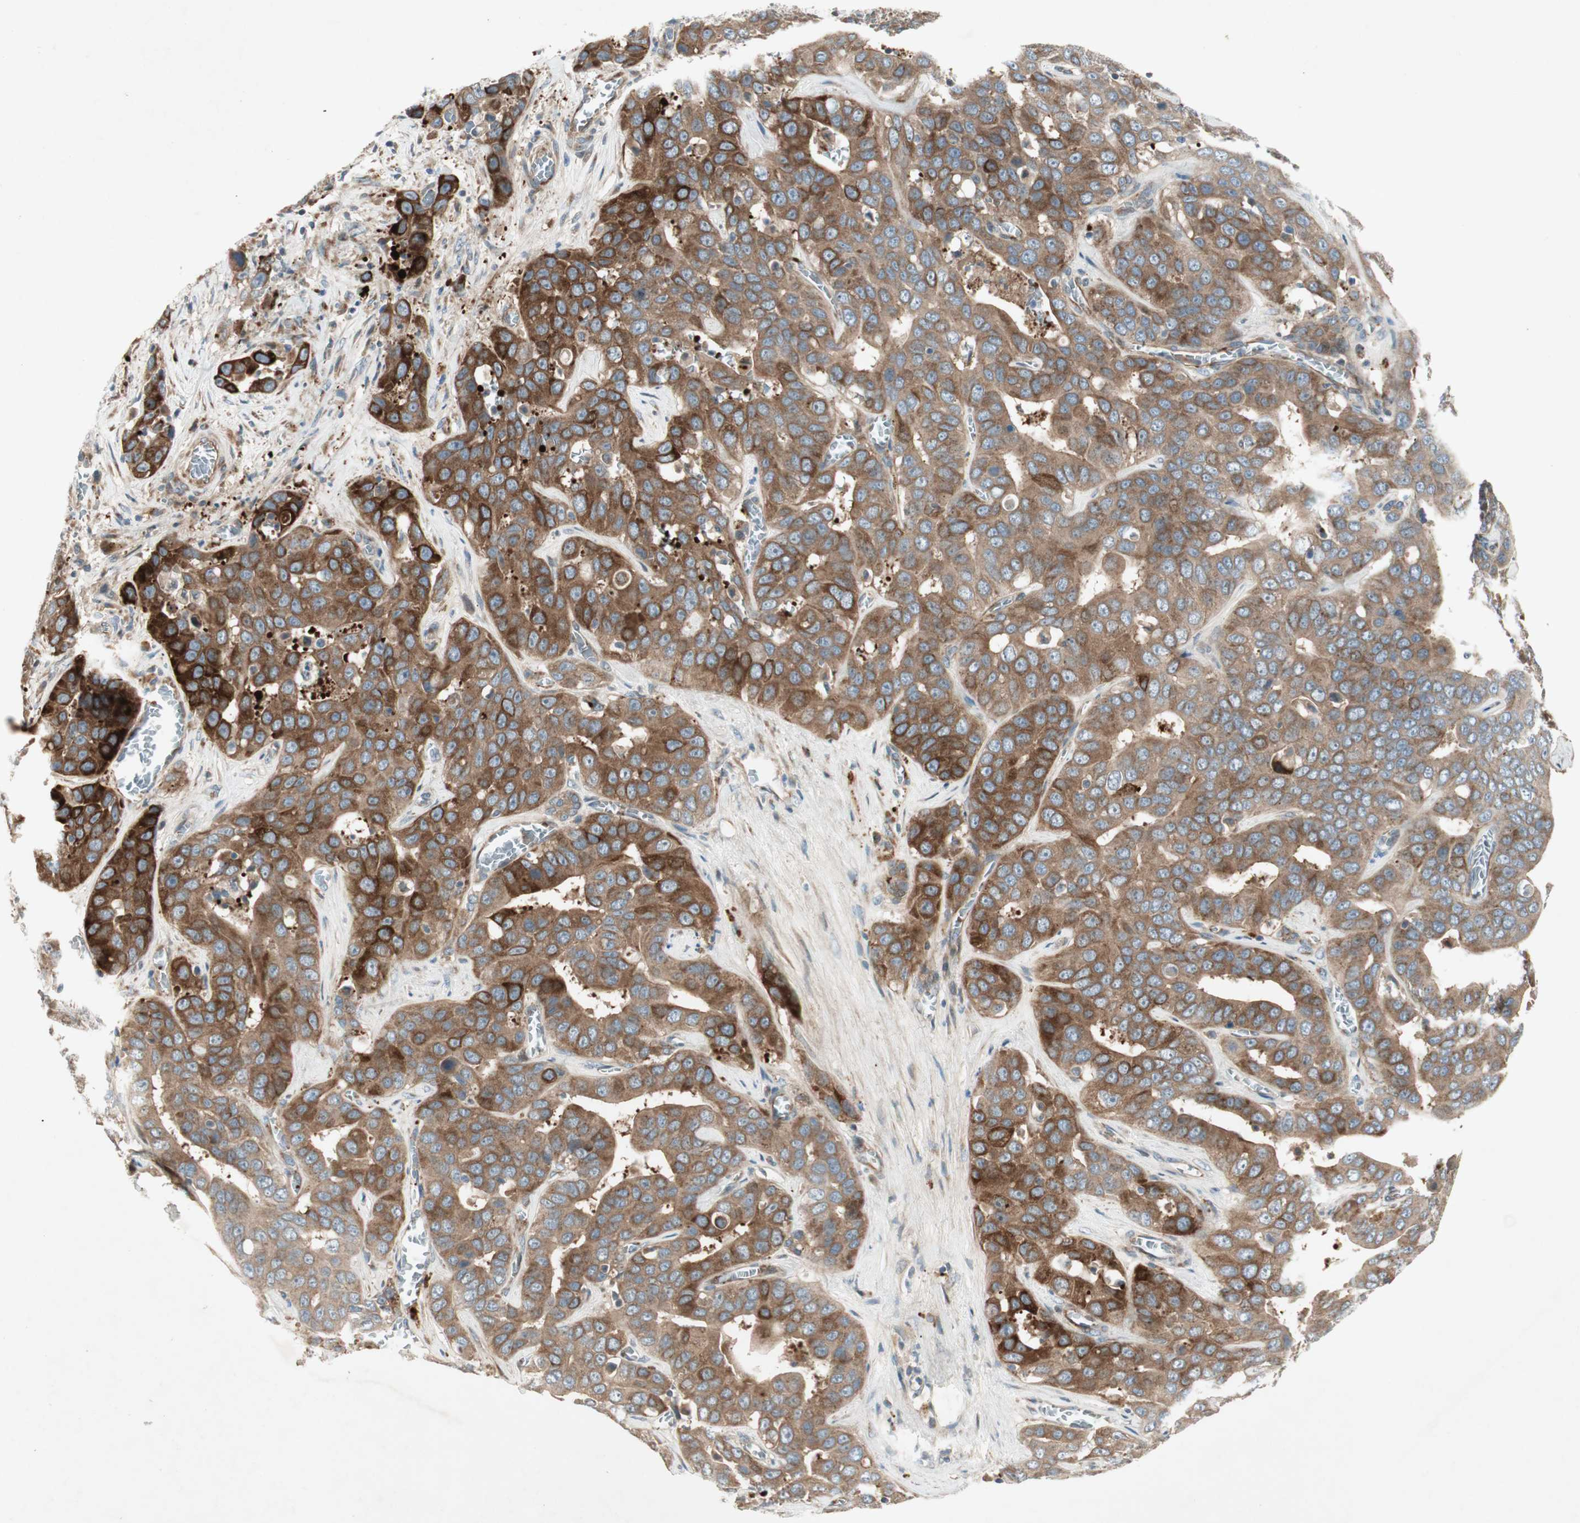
{"staining": {"intensity": "strong", "quantity": ">75%", "location": "cytoplasmic/membranous"}, "tissue": "liver cancer", "cell_type": "Tumor cells", "image_type": "cancer", "snomed": [{"axis": "morphology", "description": "Cholangiocarcinoma"}, {"axis": "topography", "description": "Liver"}], "caption": "Protein staining of liver cancer (cholangiocarcinoma) tissue displays strong cytoplasmic/membranous staining in approximately >75% of tumor cells.", "gene": "APOO", "patient": {"sex": "female", "age": 52}}